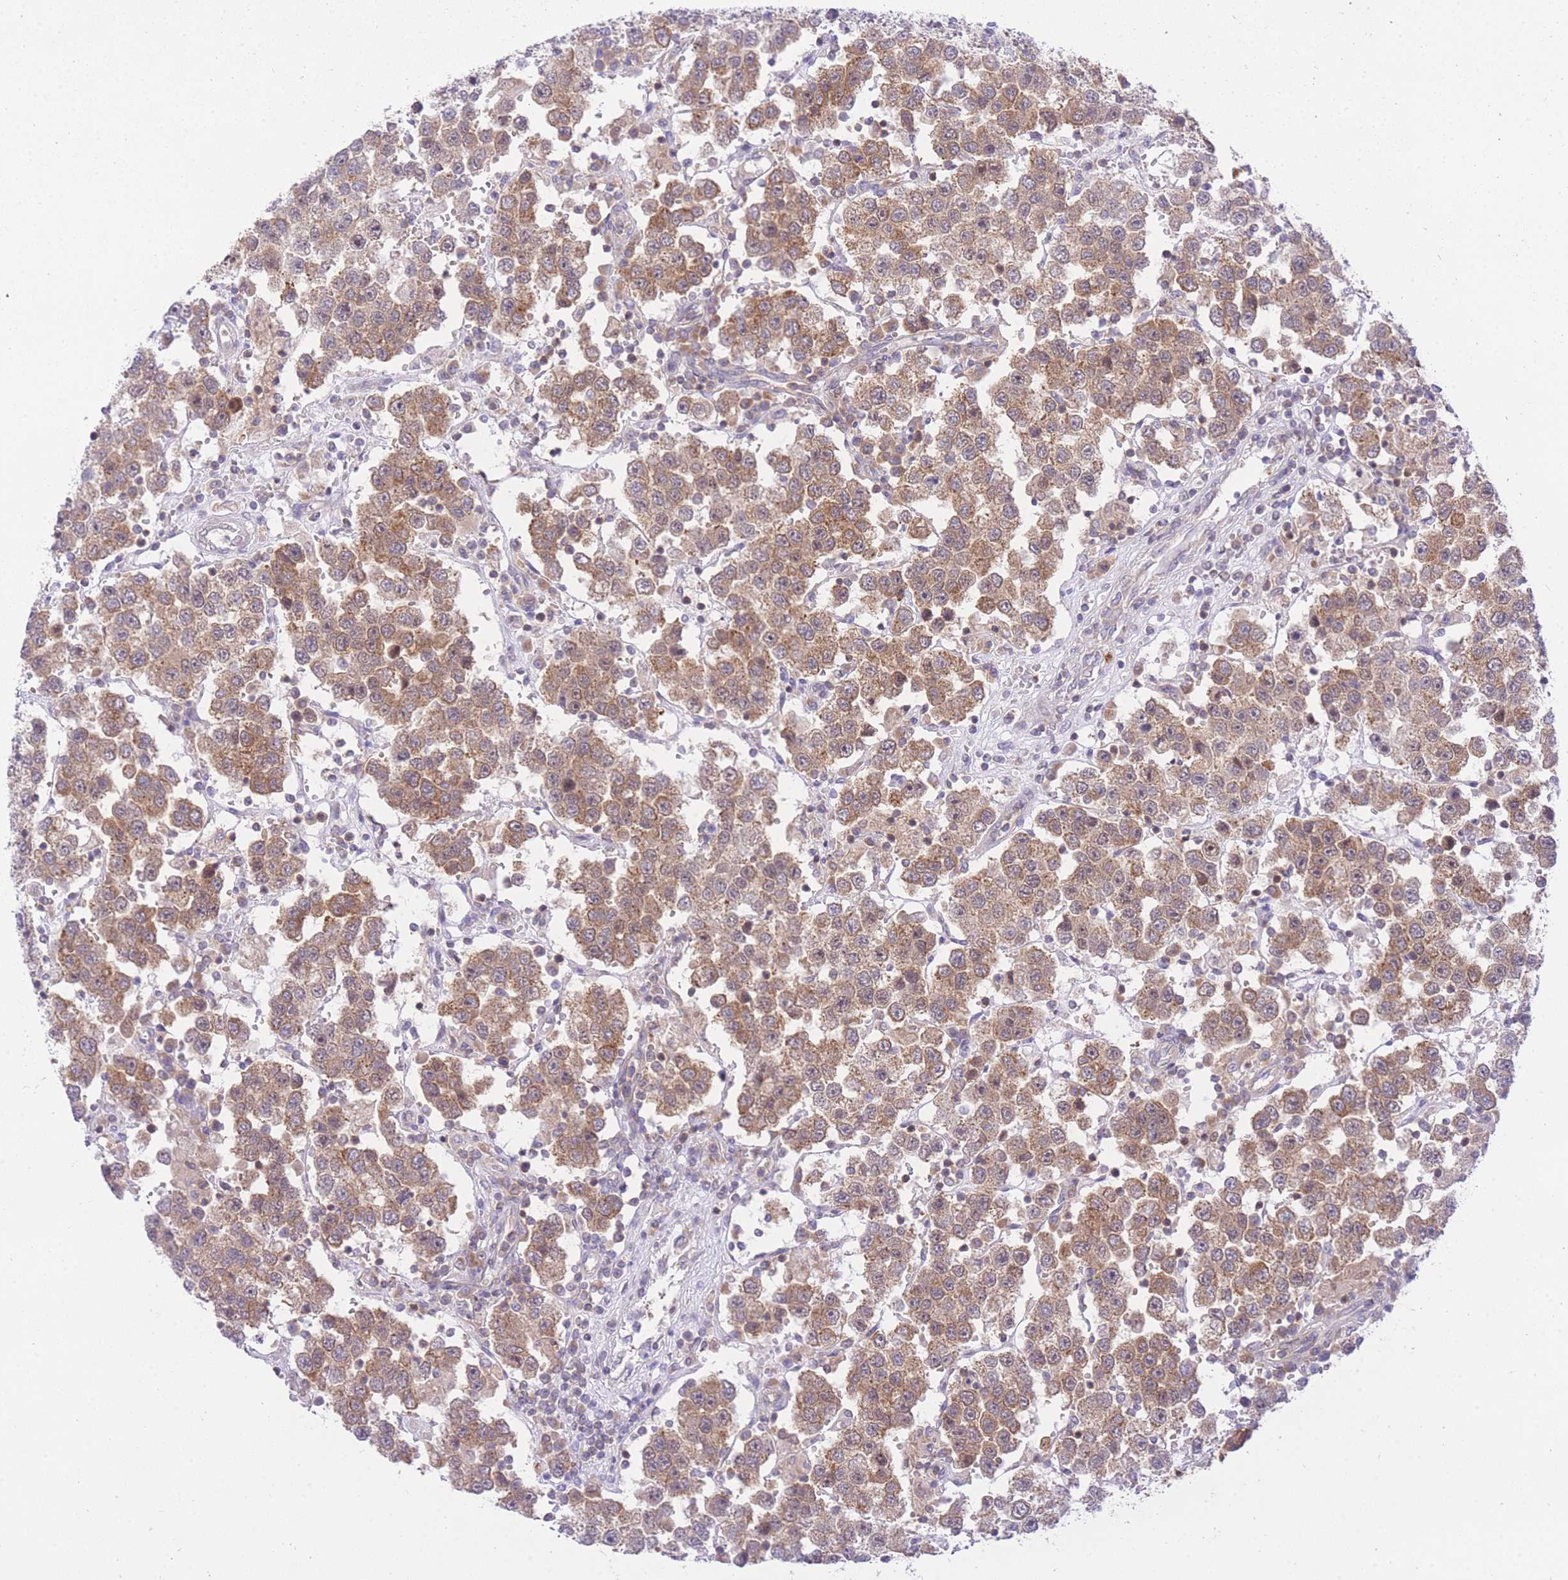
{"staining": {"intensity": "moderate", "quantity": ">75%", "location": "cytoplasmic/membranous"}, "tissue": "testis cancer", "cell_type": "Tumor cells", "image_type": "cancer", "snomed": [{"axis": "morphology", "description": "Seminoma, NOS"}, {"axis": "topography", "description": "Testis"}], "caption": "The micrograph shows immunohistochemical staining of testis cancer (seminoma). There is moderate cytoplasmic/membranous expression is seen in approximately >75% of tumor cells.", "gene": "EIF2B2", "patient": {"sex": "male", "age": 37}}